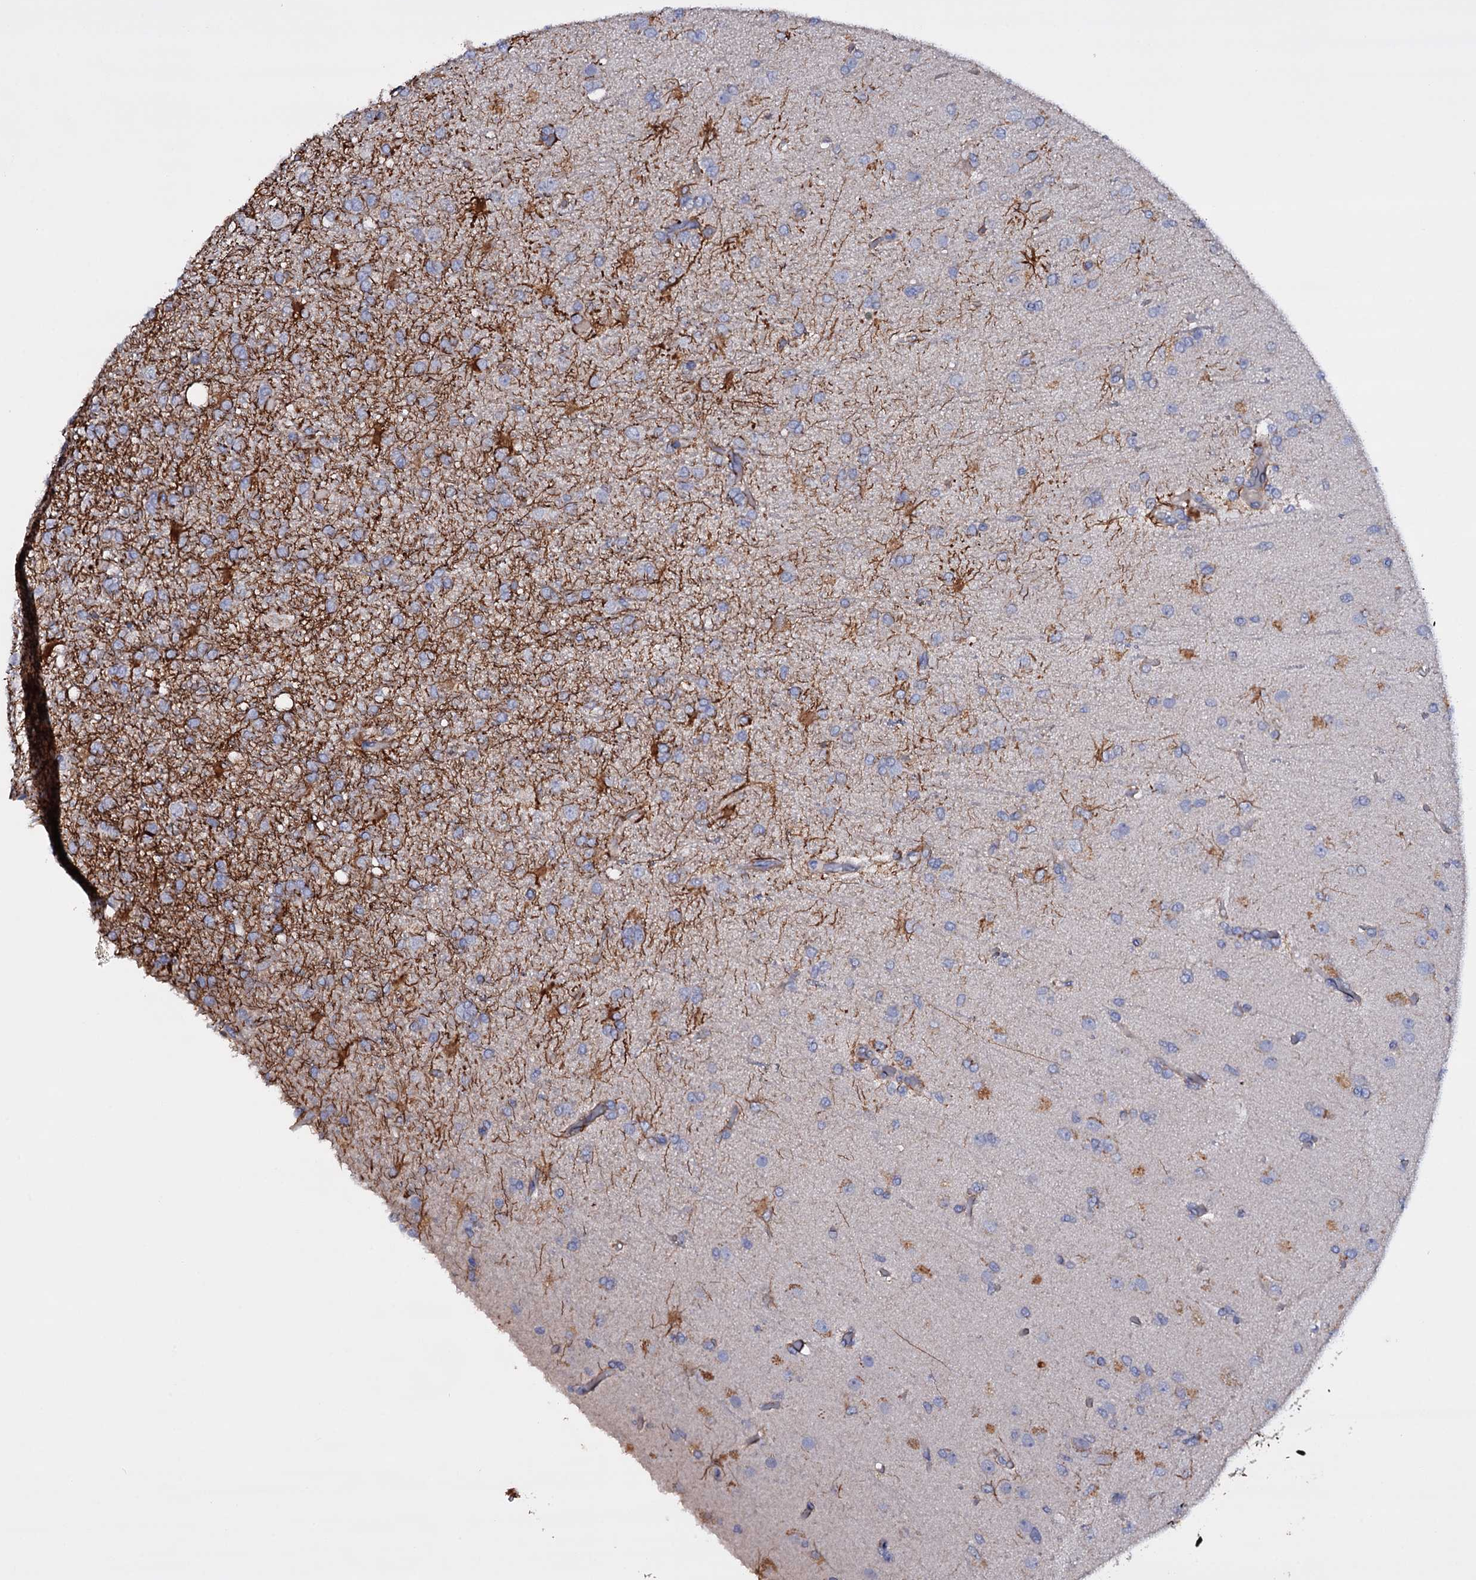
{"staining": {"intensity": "negative", "quantity": "none", "location": "none"}, "tissue": "glioma", "cell_type": "Tumor cells", "image_type": "cancer", "snomed": [{"axis": "morphology", "description": "Glioma, malignant, High grade"}, {"axis": "topography", "description": "Brain"}], "caption": "The histopathology image reveals no staining of tumor cells in malignant high-grade glioma.", "gene": "BCL2L14", "patient": {"sex": "female", "age": 74}}